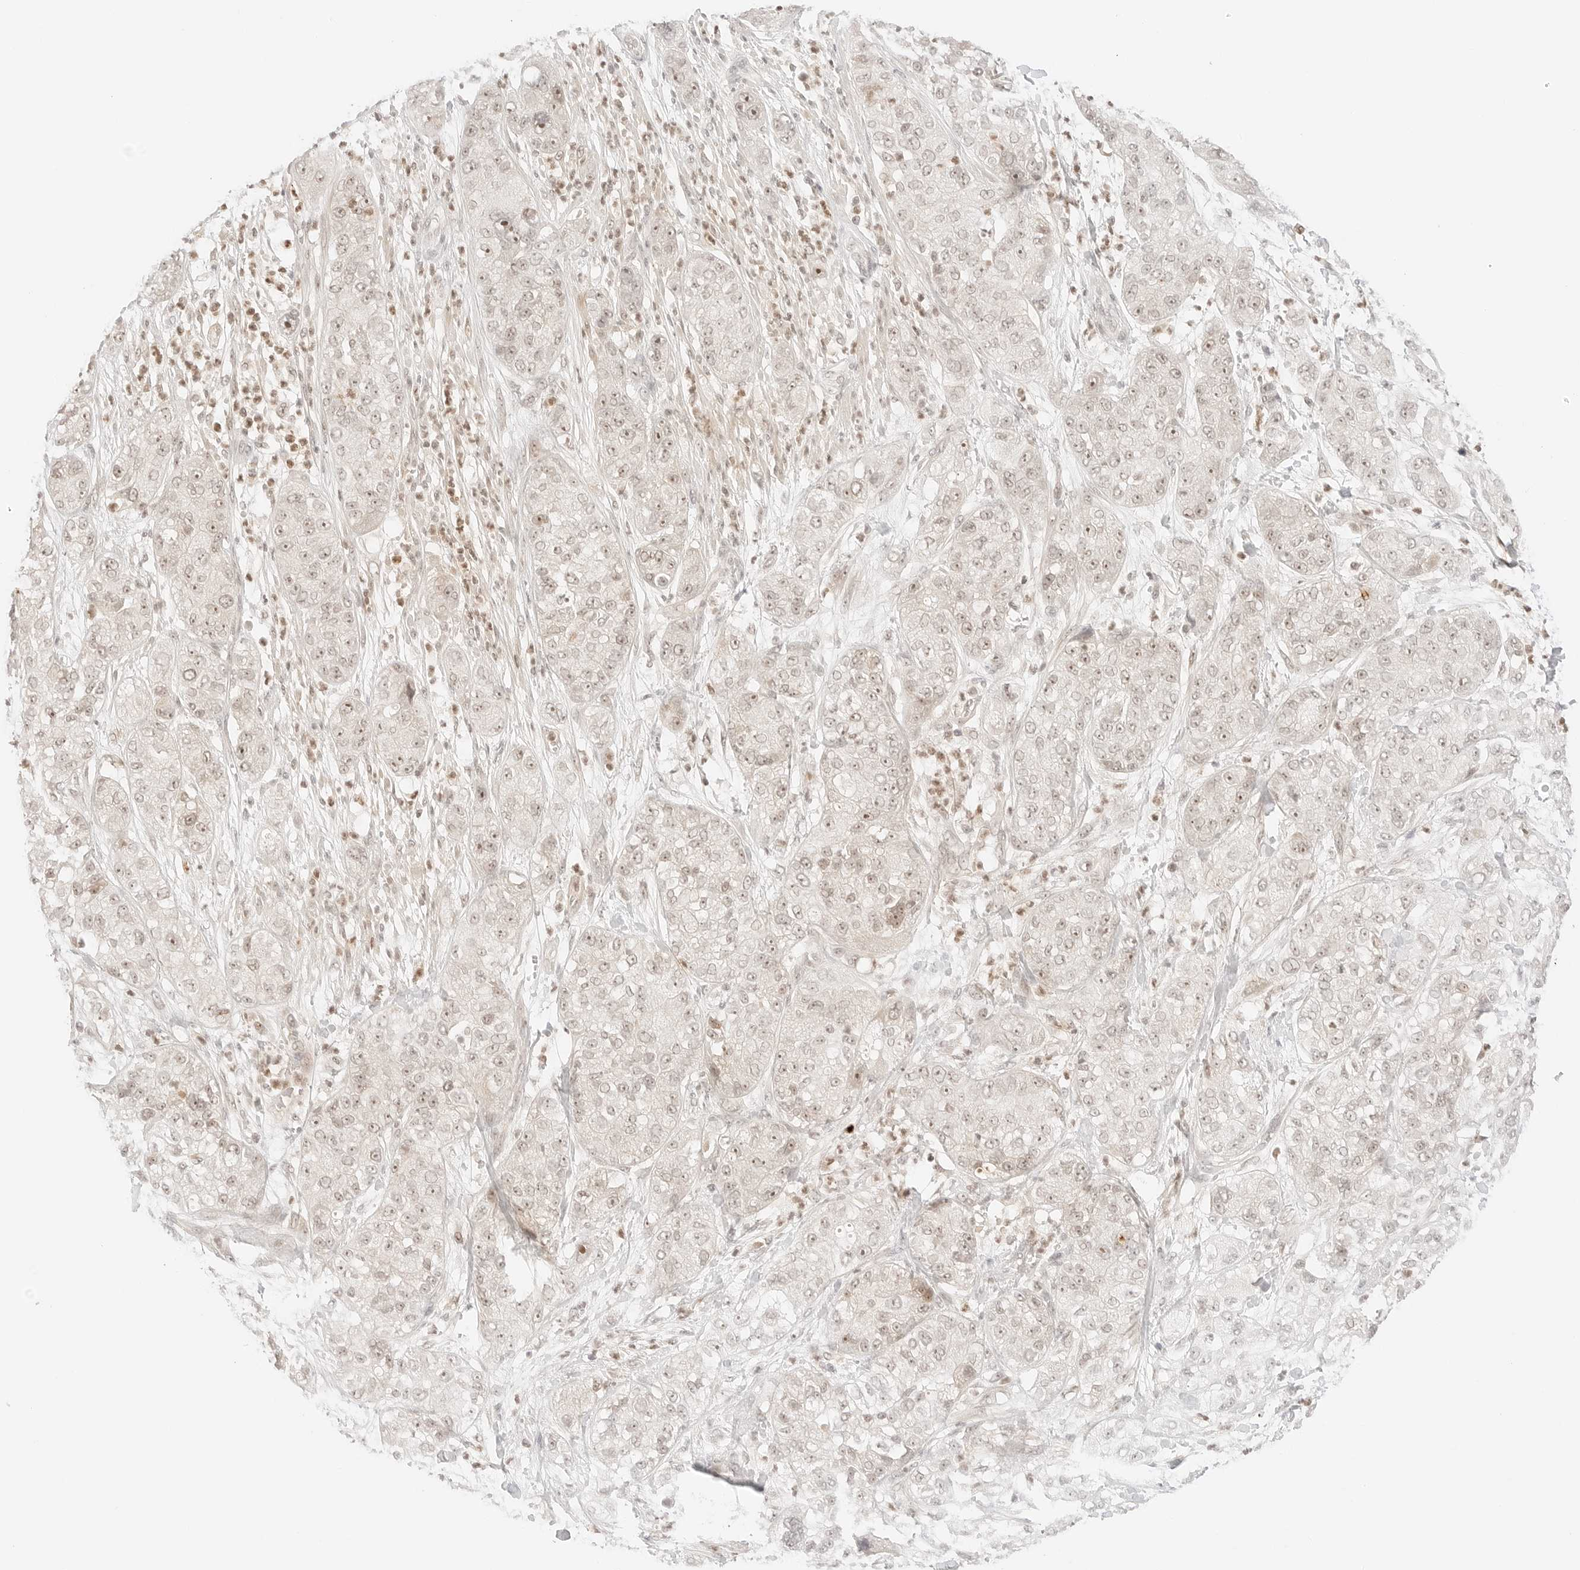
{"staining": {"intensity": "moderate", "quantity": "<25%", "location": "nuclear"}, "tissue": "pancreatic cancer", "cell_type": "Tumor cells", "image_type": "cancer", "snomed": [{"axis": "morphology", "description": "Adenocarcinoma, NOS"}, {"axis": "topography", "description": "Pancreas"}], "caption": "DAB immunohistochemical staining of pancreatic cancer (adenocarcinoma) demonstrates moderate nuclear protein positivity in approximately <25% of tumor cells.", "gene": "RPS6KL1", "patient": {"sex": "female", "age": 78}}